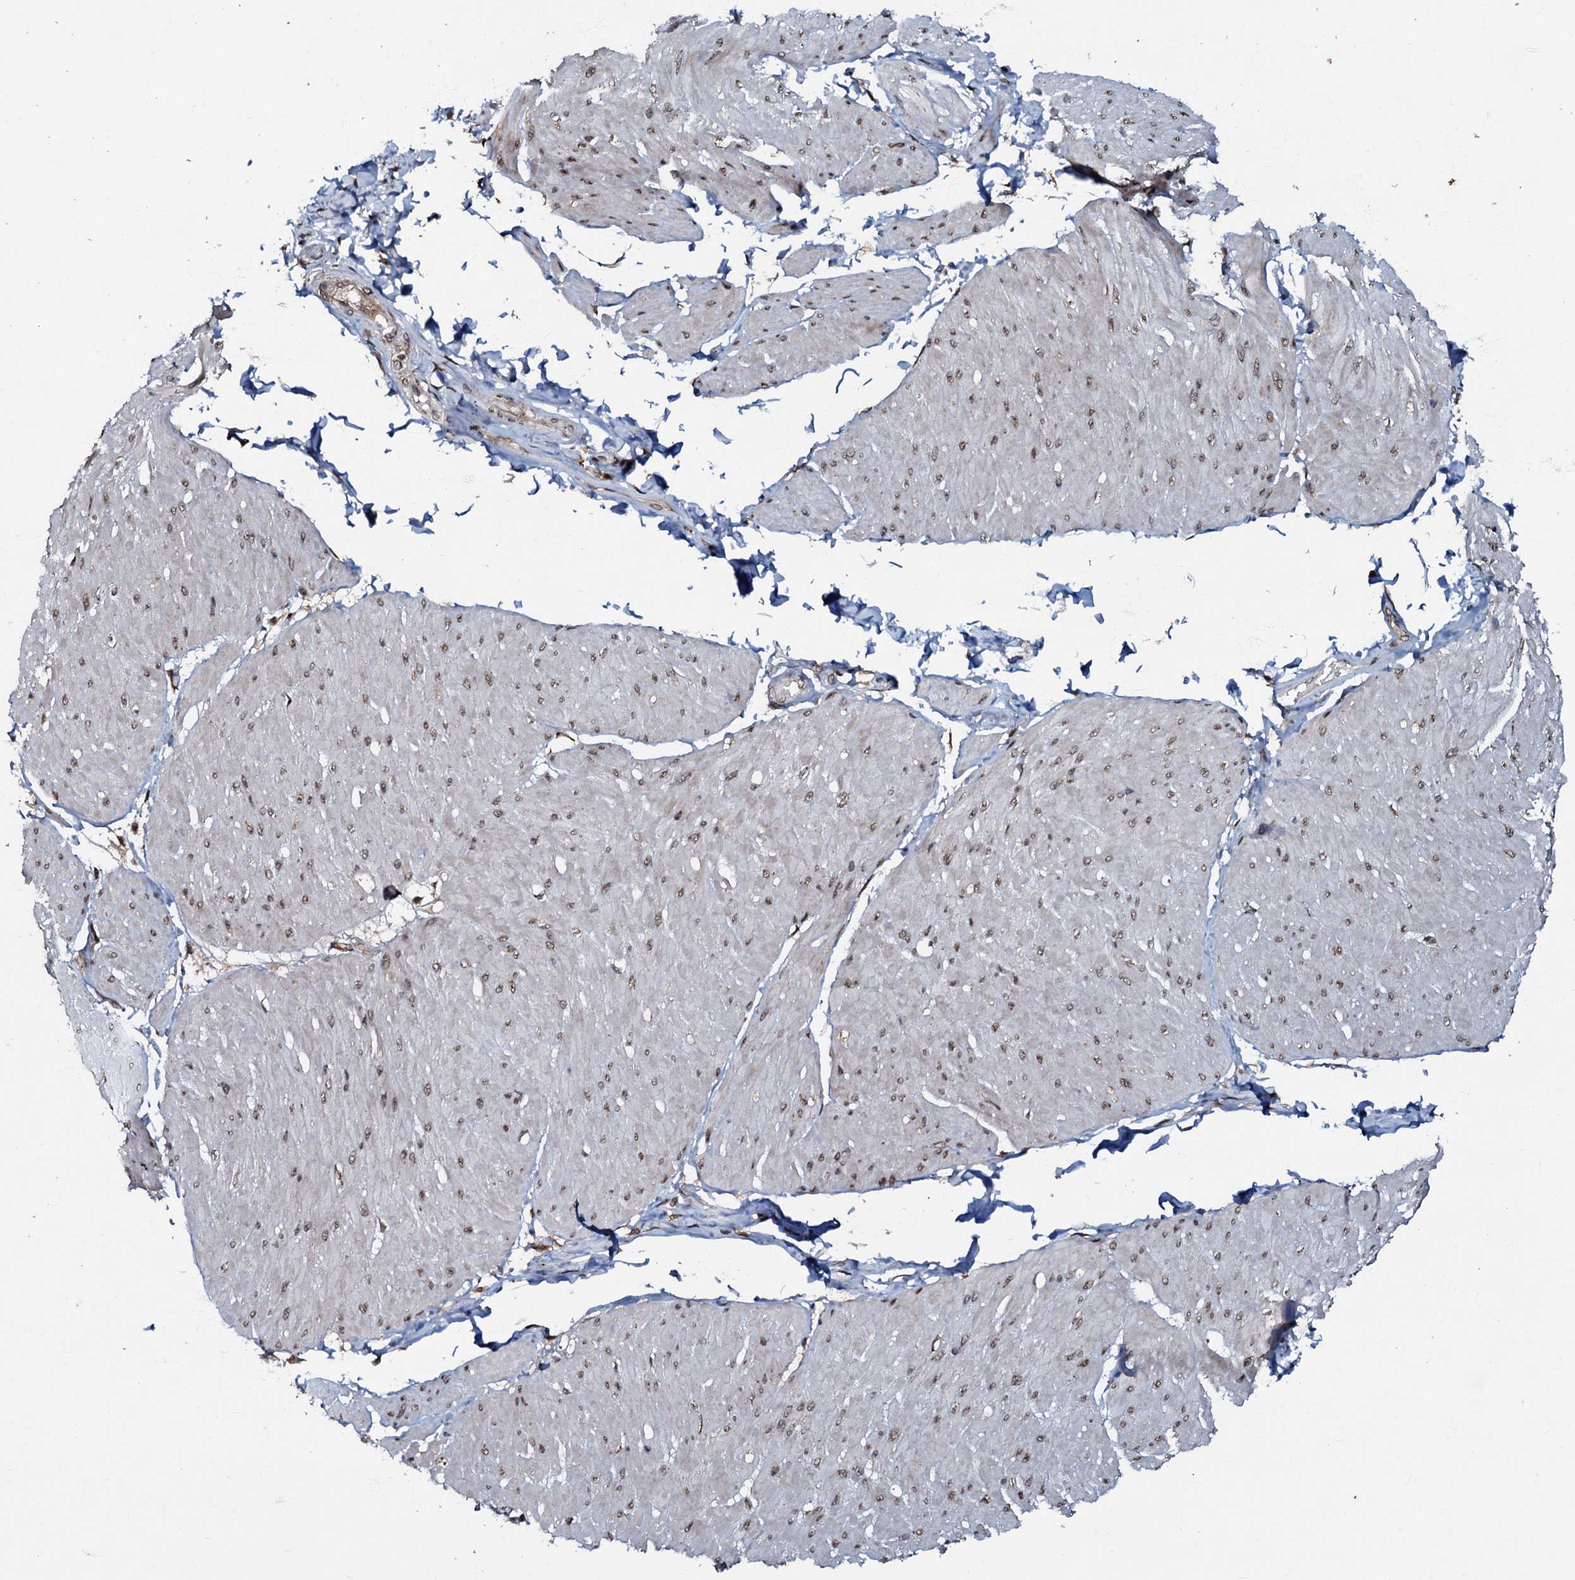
{"staining": {"intensity": "weak", "quantity": ">75%", "location": "nuclear"}, "tissue": "smooth muscle", "cell_type": "Smooth muscle cells", "image_type": "normal", "snomed": [{"axis": "morphology", "description": "Urothelial carcinoma, High grade"}, {"axis": "topography", "description": "Urinary bladder"}], "caption": "Immunohistochemical staining of unremarkable smooth muscle reveals weak nuclear protein positivity in about >75% of smooth muscle cells.", "gene": "C18orf32", "patient": {"sex": "male", "age": 46}}